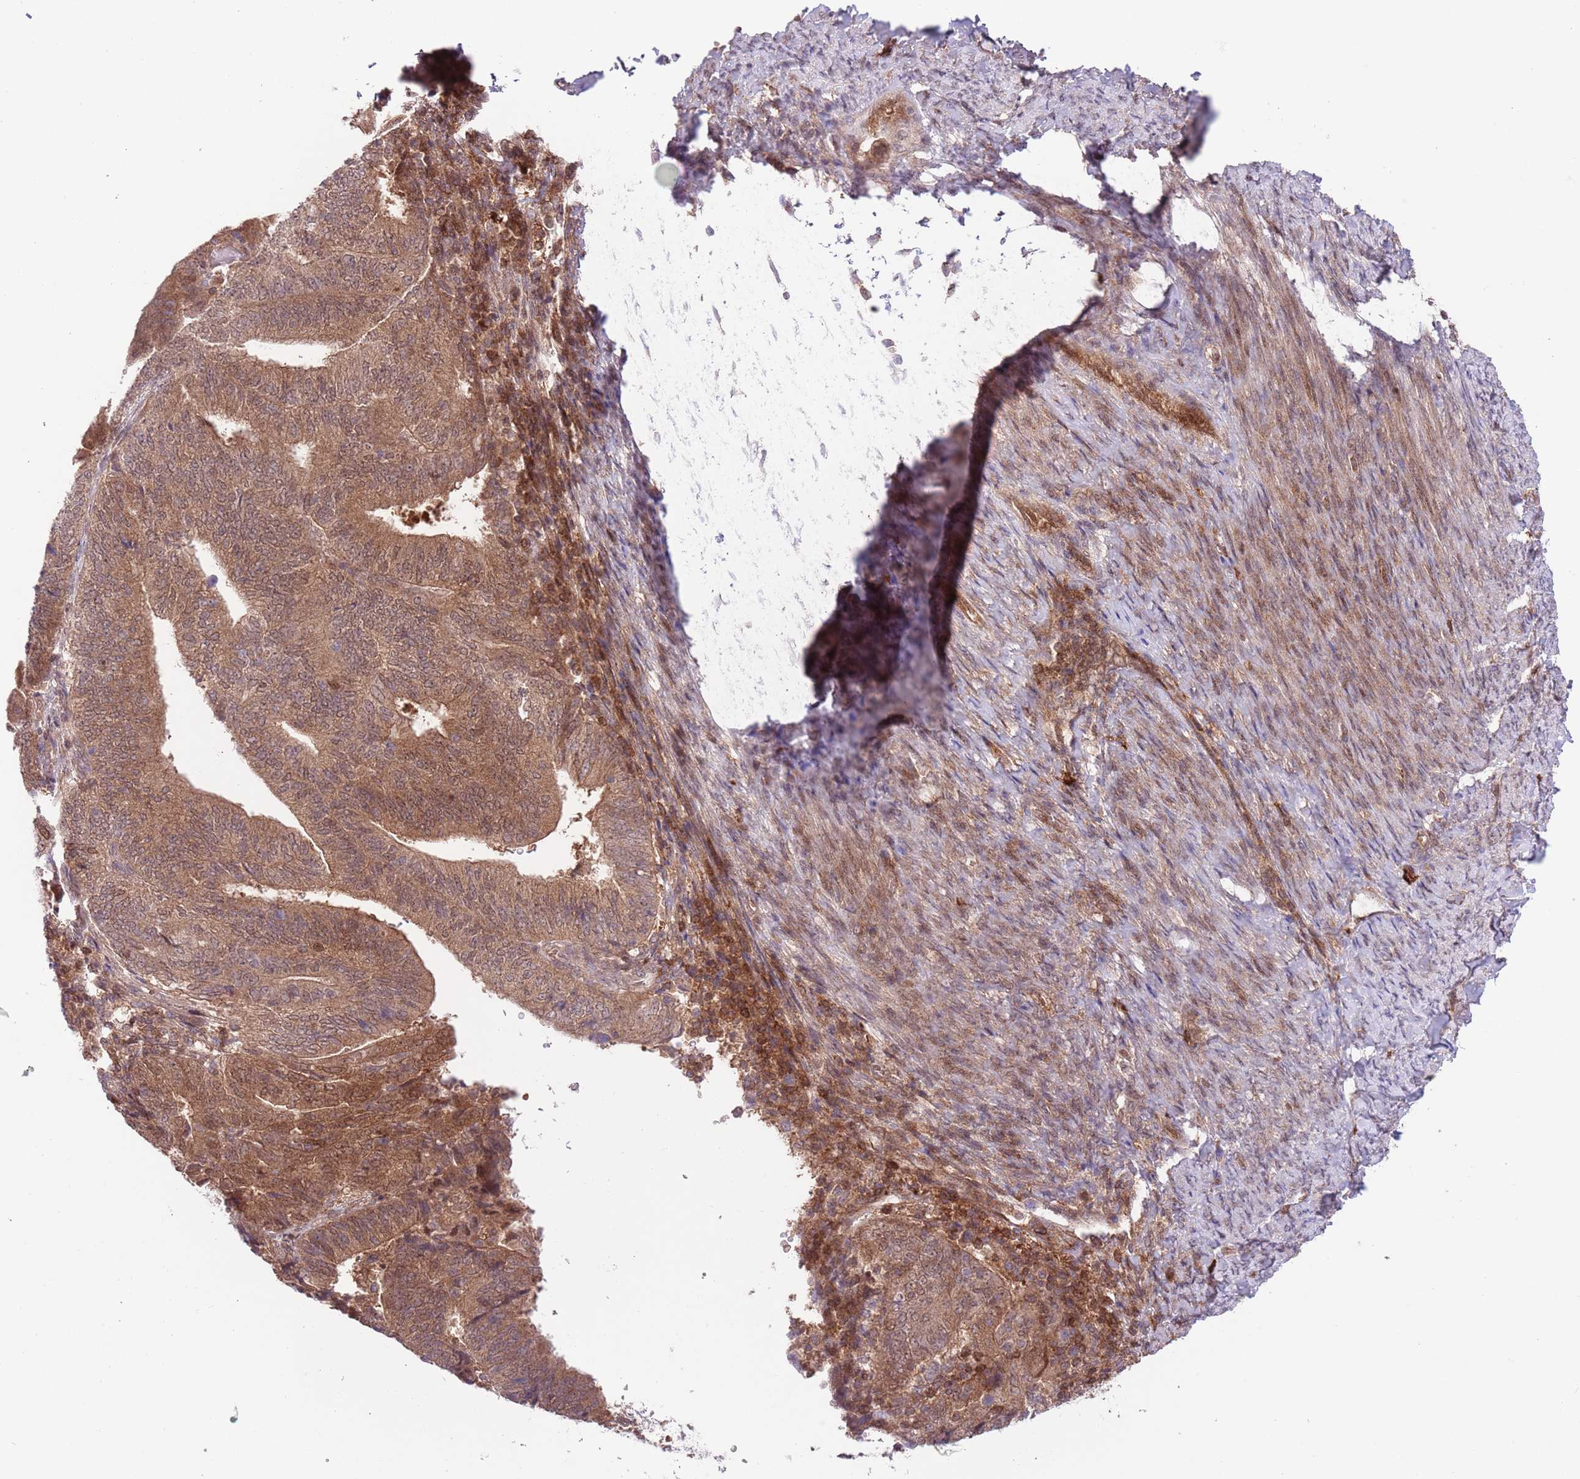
{"staining": {"intensity": "moderate", "quantity": ">75%", "location": "cytoplasmic/membranous,nuclear"}, "tissue": "endometrial cancer", "cell_type": "Tumor cells", "image_type": "cancer", "snomed": [{"axis": "morphology", "description": "Adenocarcinoma, NOS"}, {"axis": "topography", "description": "Endometrium"}], "caption": "Adenocarcinoma (endometrial) stained with immunohistochemistry (IHC) displays moderate cytoplasmic/membranous and nuclear staining in about >75% of tumor cells. (DAB (3,3'-diaminobenzidine) = brown stain, brightfield microscopy at high magnification).", "gene": "HDHD2", "patient": {"sex": "female", "age": 70}}